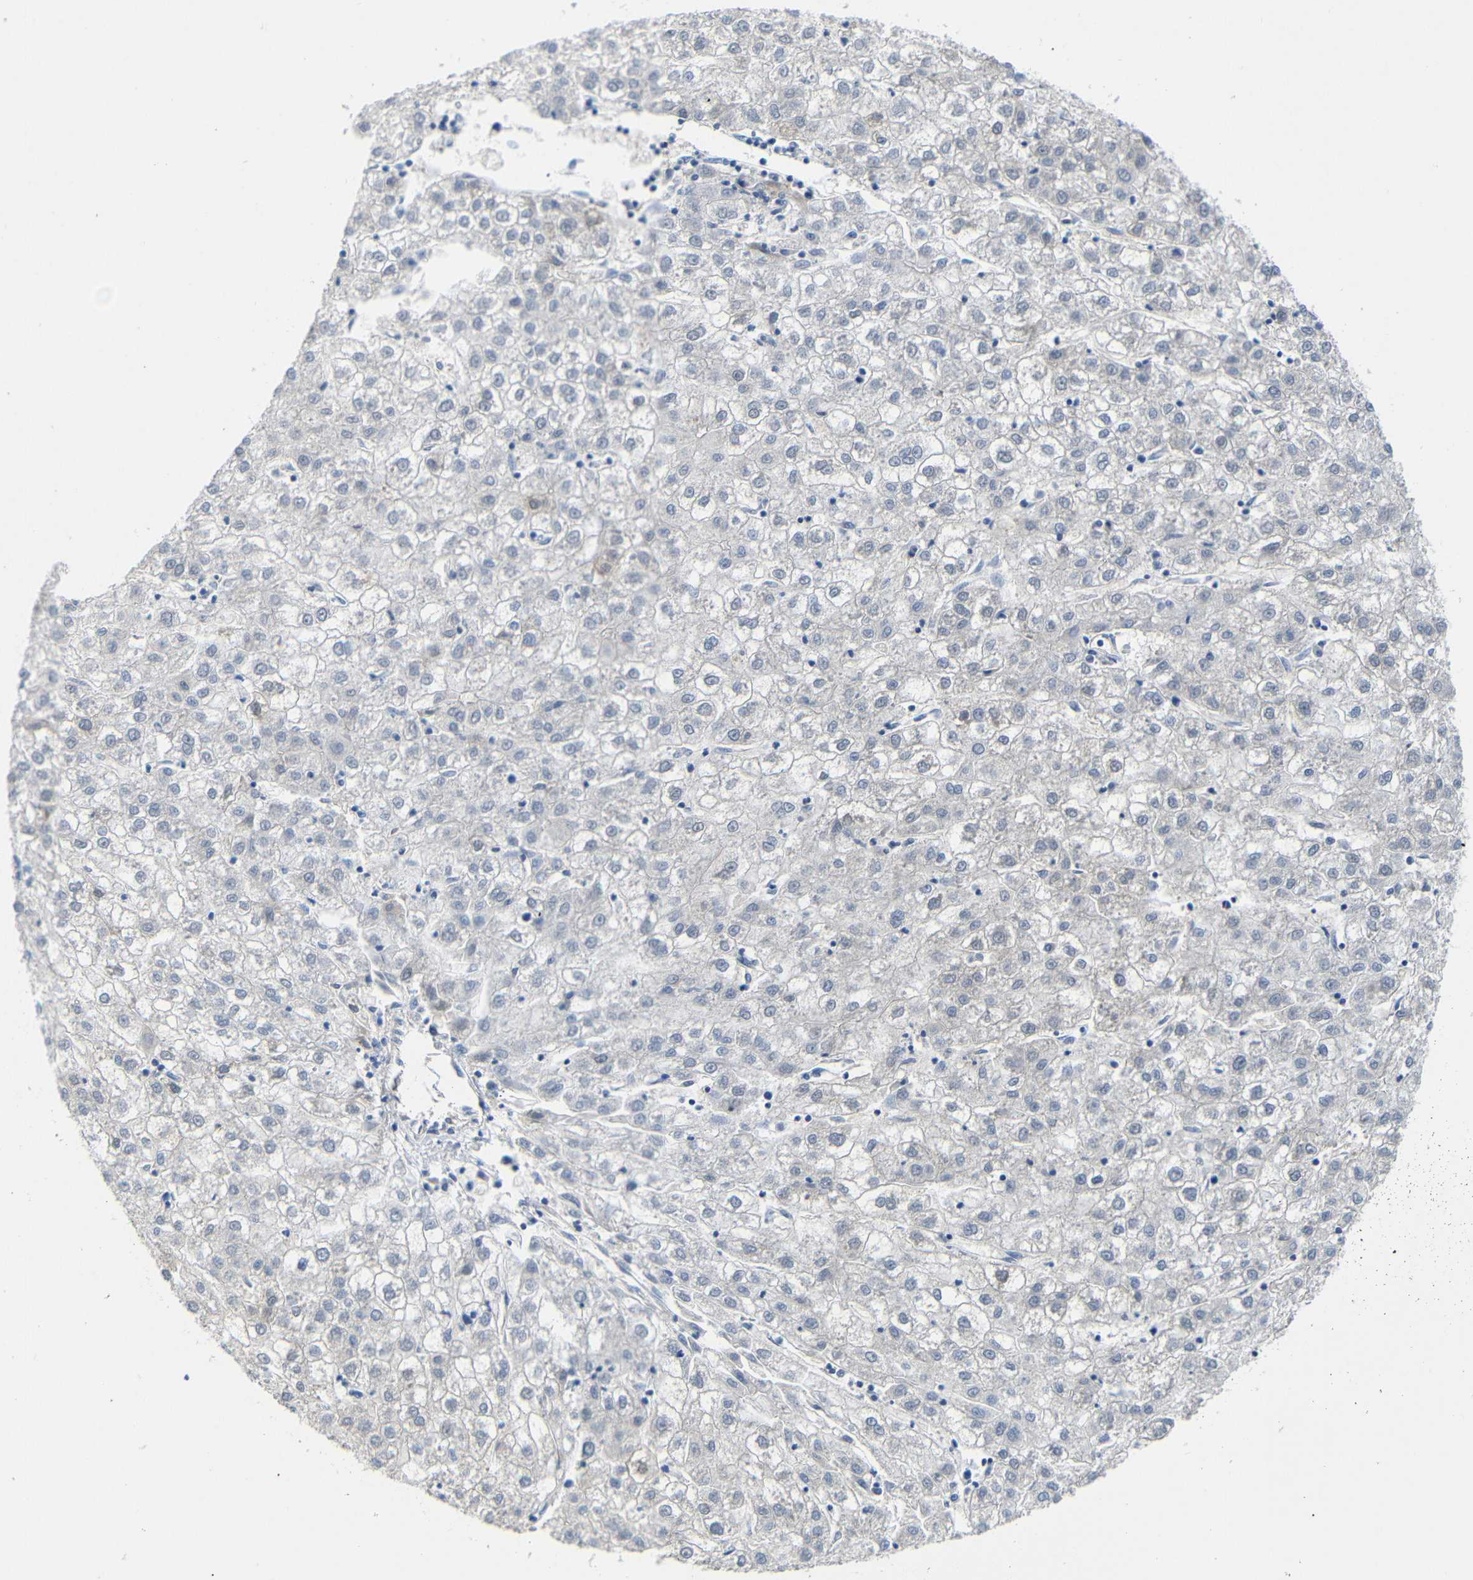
{"staining": {"intensity": "negative", "quantity": "none", "location": "none"}, "tissue": "liver cancer", "cell_type": "Tumor cells", "image_type": "cancer", "snomed": [{"axis": "morphology", "description": "Carcinoma, Hepatocellular, NOS"}, {"axis": "topography", "description": "Liver"}], "caption": "The immunohistochemistry (IHC) histopathology image has no significant positivity in tumor cells of liver hepatocellular carcinoma tissue.", "gene": "TBC1D32", "patient": {"sex": "male", "age": 72}}